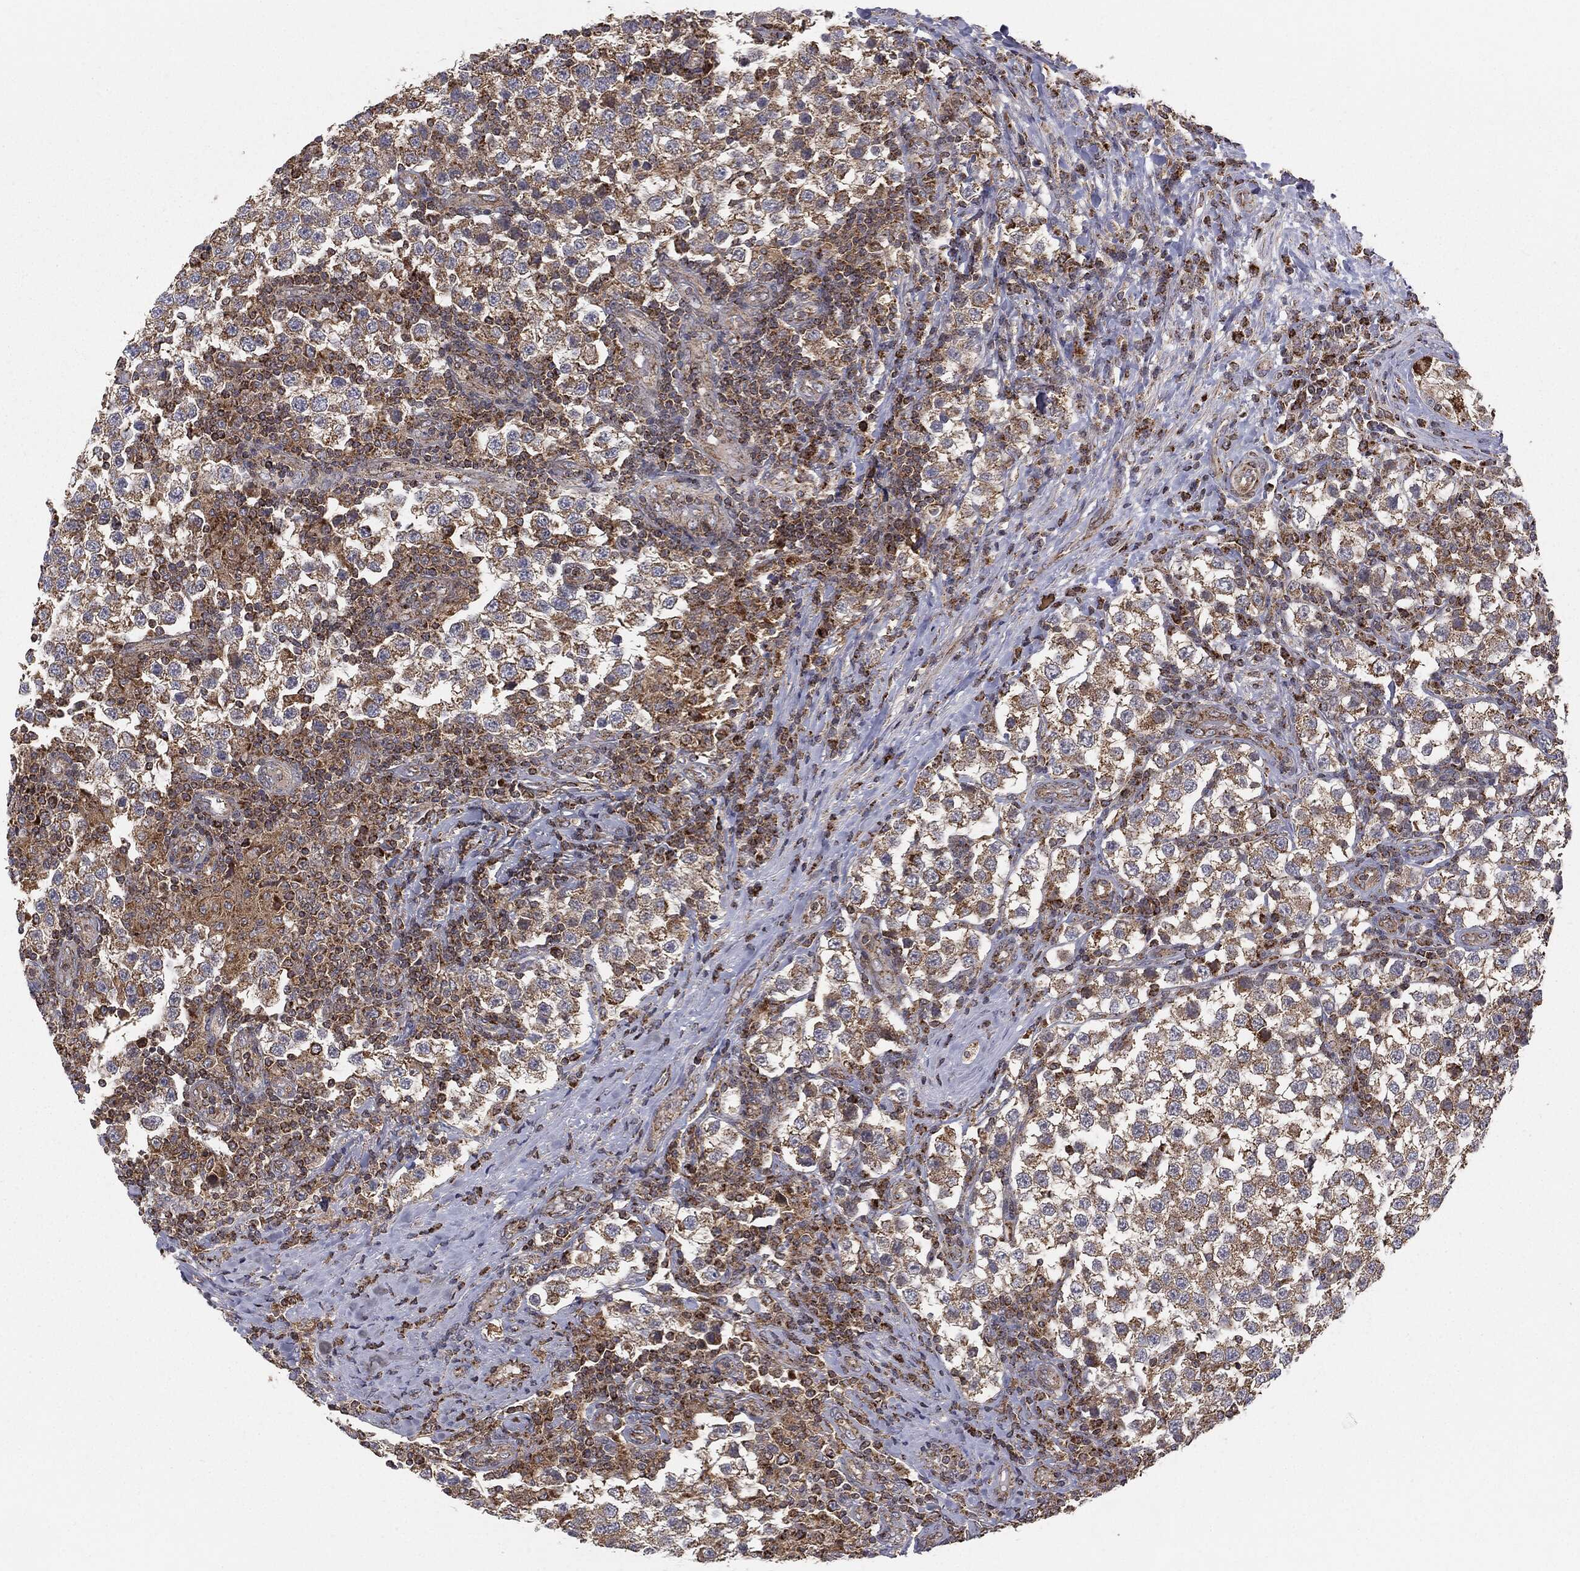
{"staining": {"intensity": "moderate", "quantity": ">75%", "location": "cytoplasmic/membranous"}, "tissue": "testis cancer", "cell_type": "Tumor cells", "image_type": "cancer", "snomed": [{"axis": "morphology", "description": "Seminoma, NOS"}, {"axis": "topography", "description": "Testis"}], "caption": "Brown immunohistochemical staining in testis cancer displays moderate cytoplasmic/membranous staining in approximately >75% of tumor cells.", "gene": "MTOR", "patient": {"sex": "male", "age": 34}}